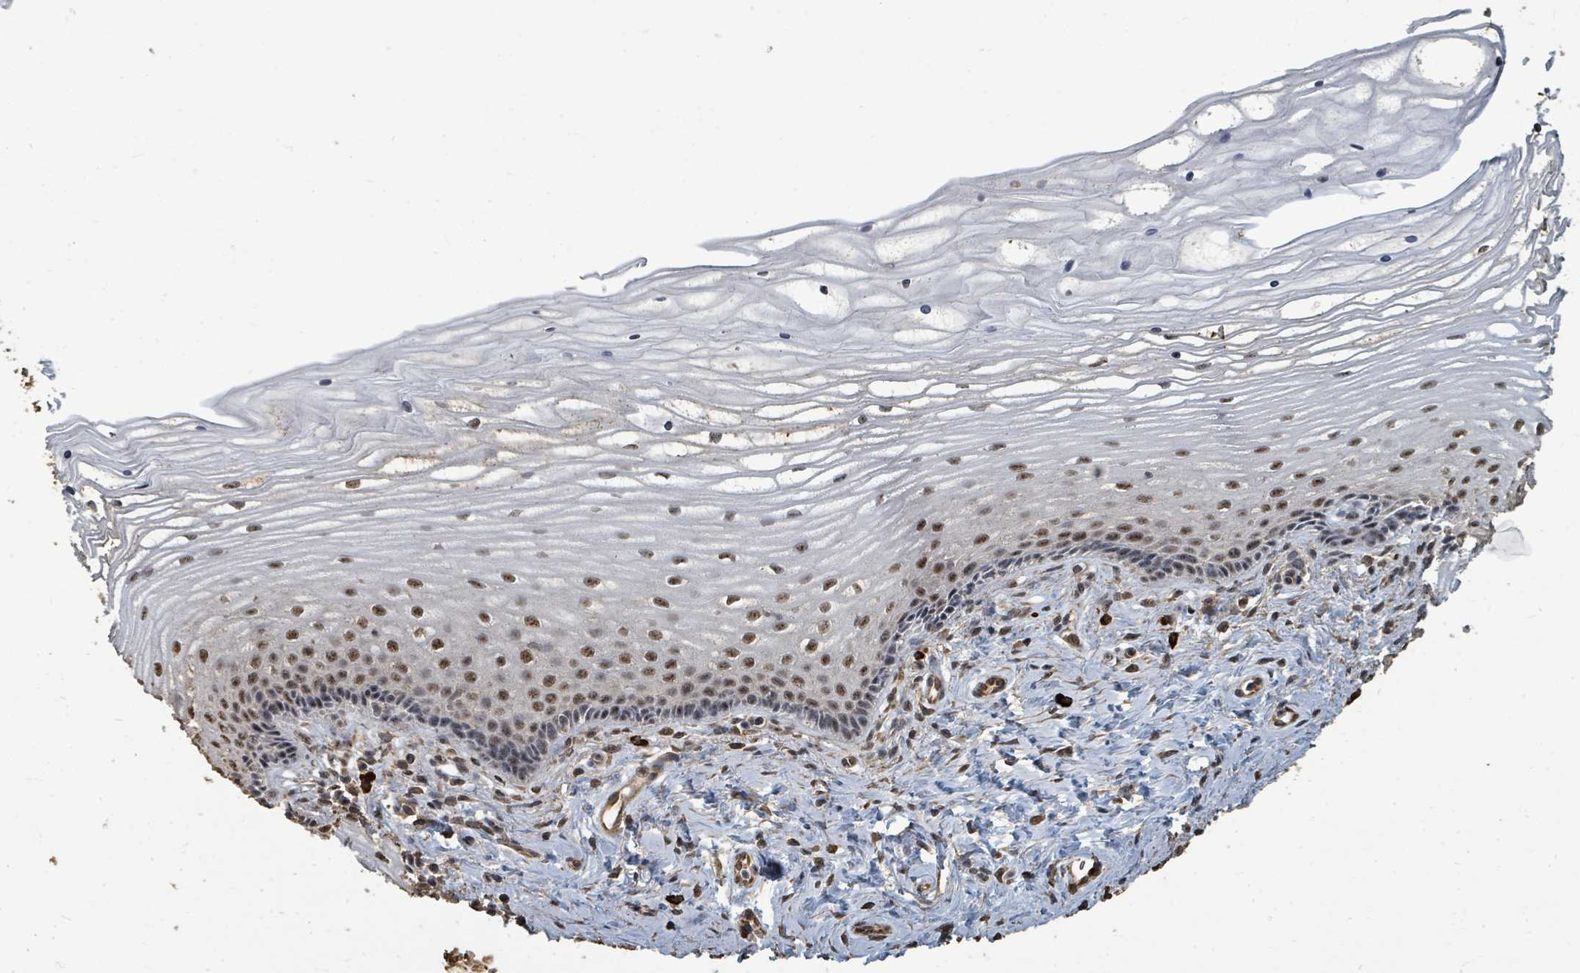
{"staining": {"intensity": "weak", "quantity": "<25%", "location": "cytoplasmic/membranous,nuclear"}, "tissue": "cervix", "cell_type": "Glandular cells", "image_type": "normal", "snomed": [{"axis": "morphology", "description": "Normal tissue, NOS"}, {"axis": "topography", "description": "Cervix"}], "caption": "High power microscopy micrograph of an immunohistochemistry (IHC) histopathology image of benign cervix, revealing no significant staining in glandular cells.", "gene": "C6orf52", "patient": {"sex": "female", "age": 47}}